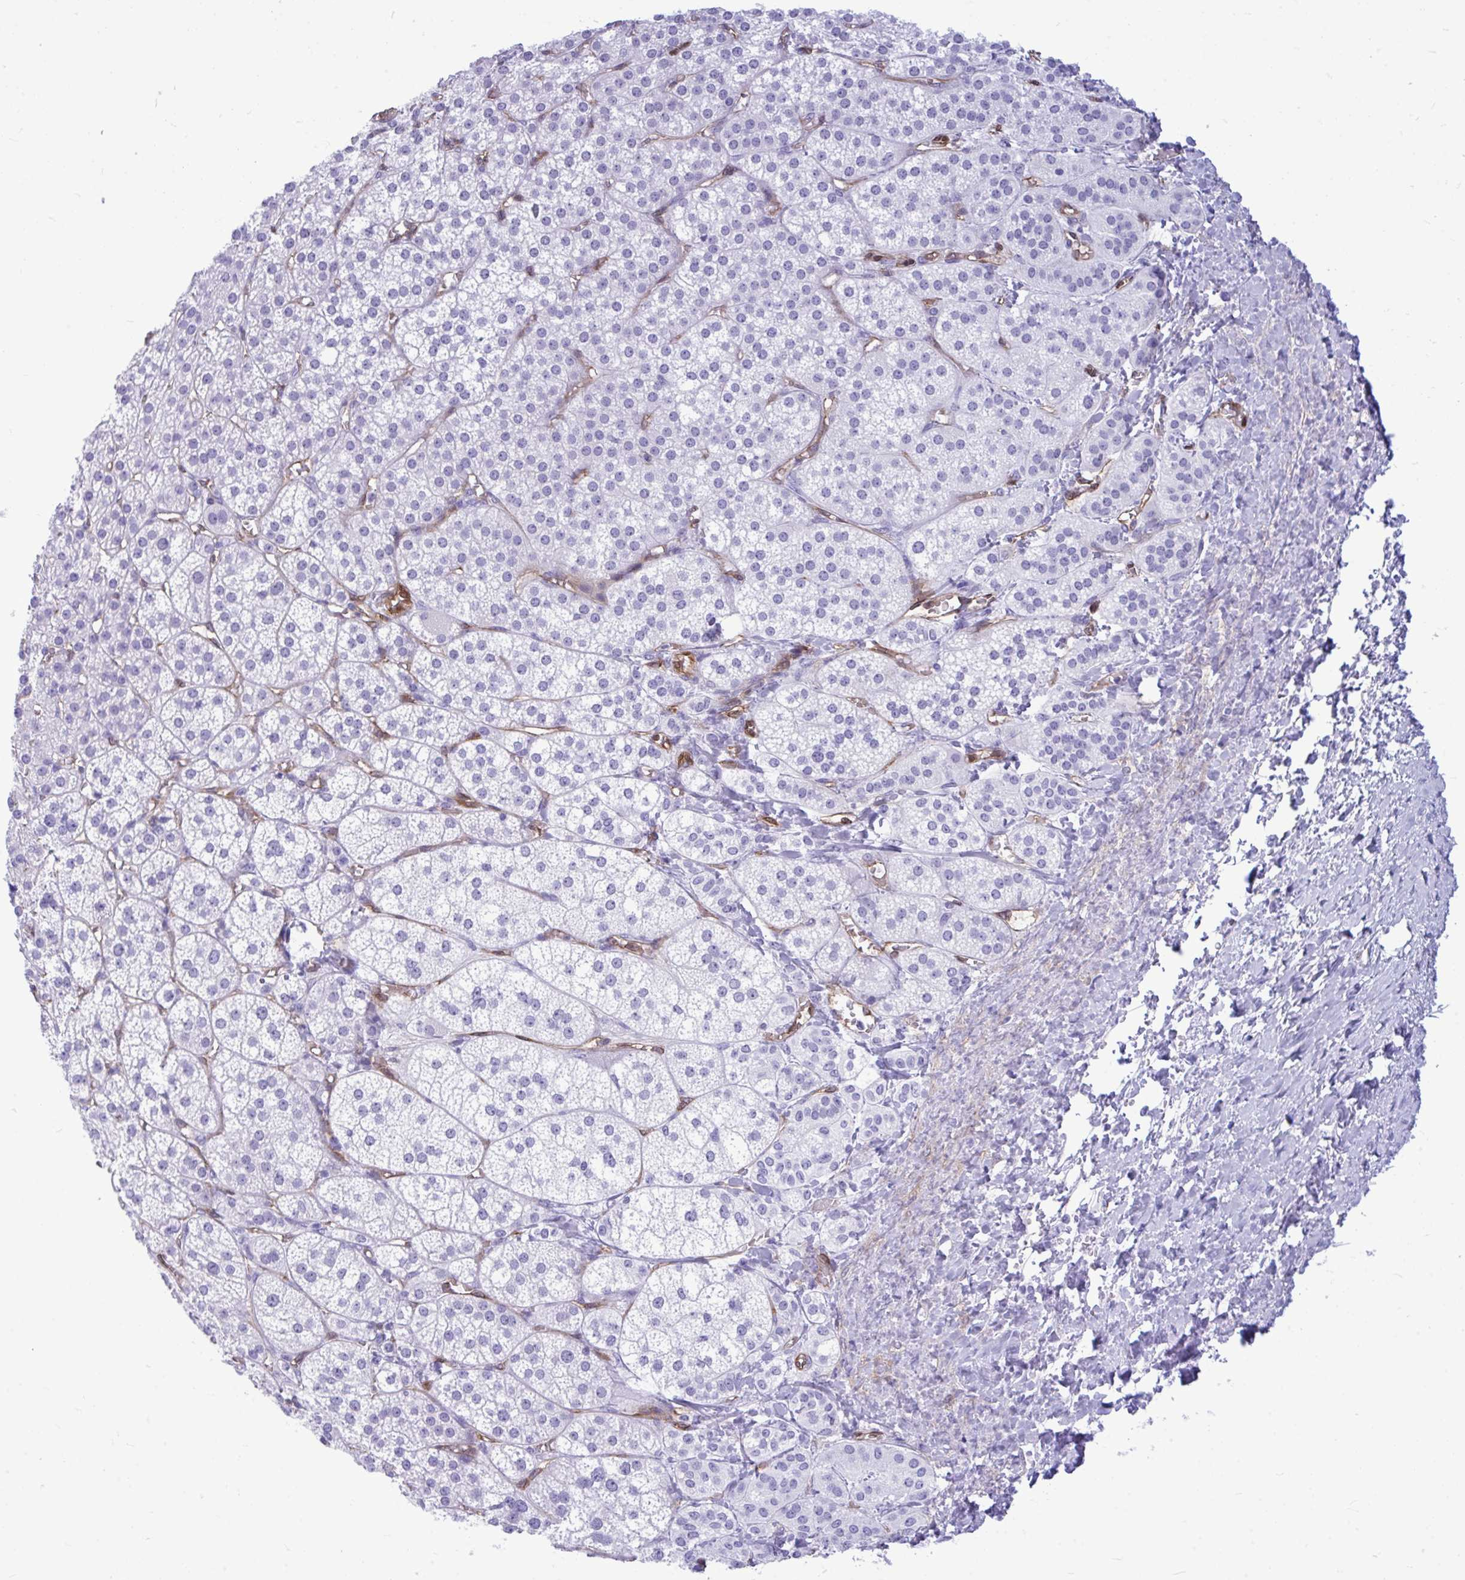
{"staining": {"intensity": "negative", "quantity": "none", "location": "none"}, "tissue": "adrenal gland", "cell_type": "Glandular cells", "image_type": "normal", "snomed": [{"axis": "morphology", "description": "Normal tissue, NOS"}, {"axis": "topography", "description": "Adrenal gland"}], "caption": "An IHC micrograph of unremarkable adrenal gland is shown. There is no staining in glandular cells of adrenal gland. (Brightfield microscopy of DAB immunohistochemistry (IHC) at high magnification).", "gene": "LIMS2", "patient": {"sex": "female", "age": 60}}